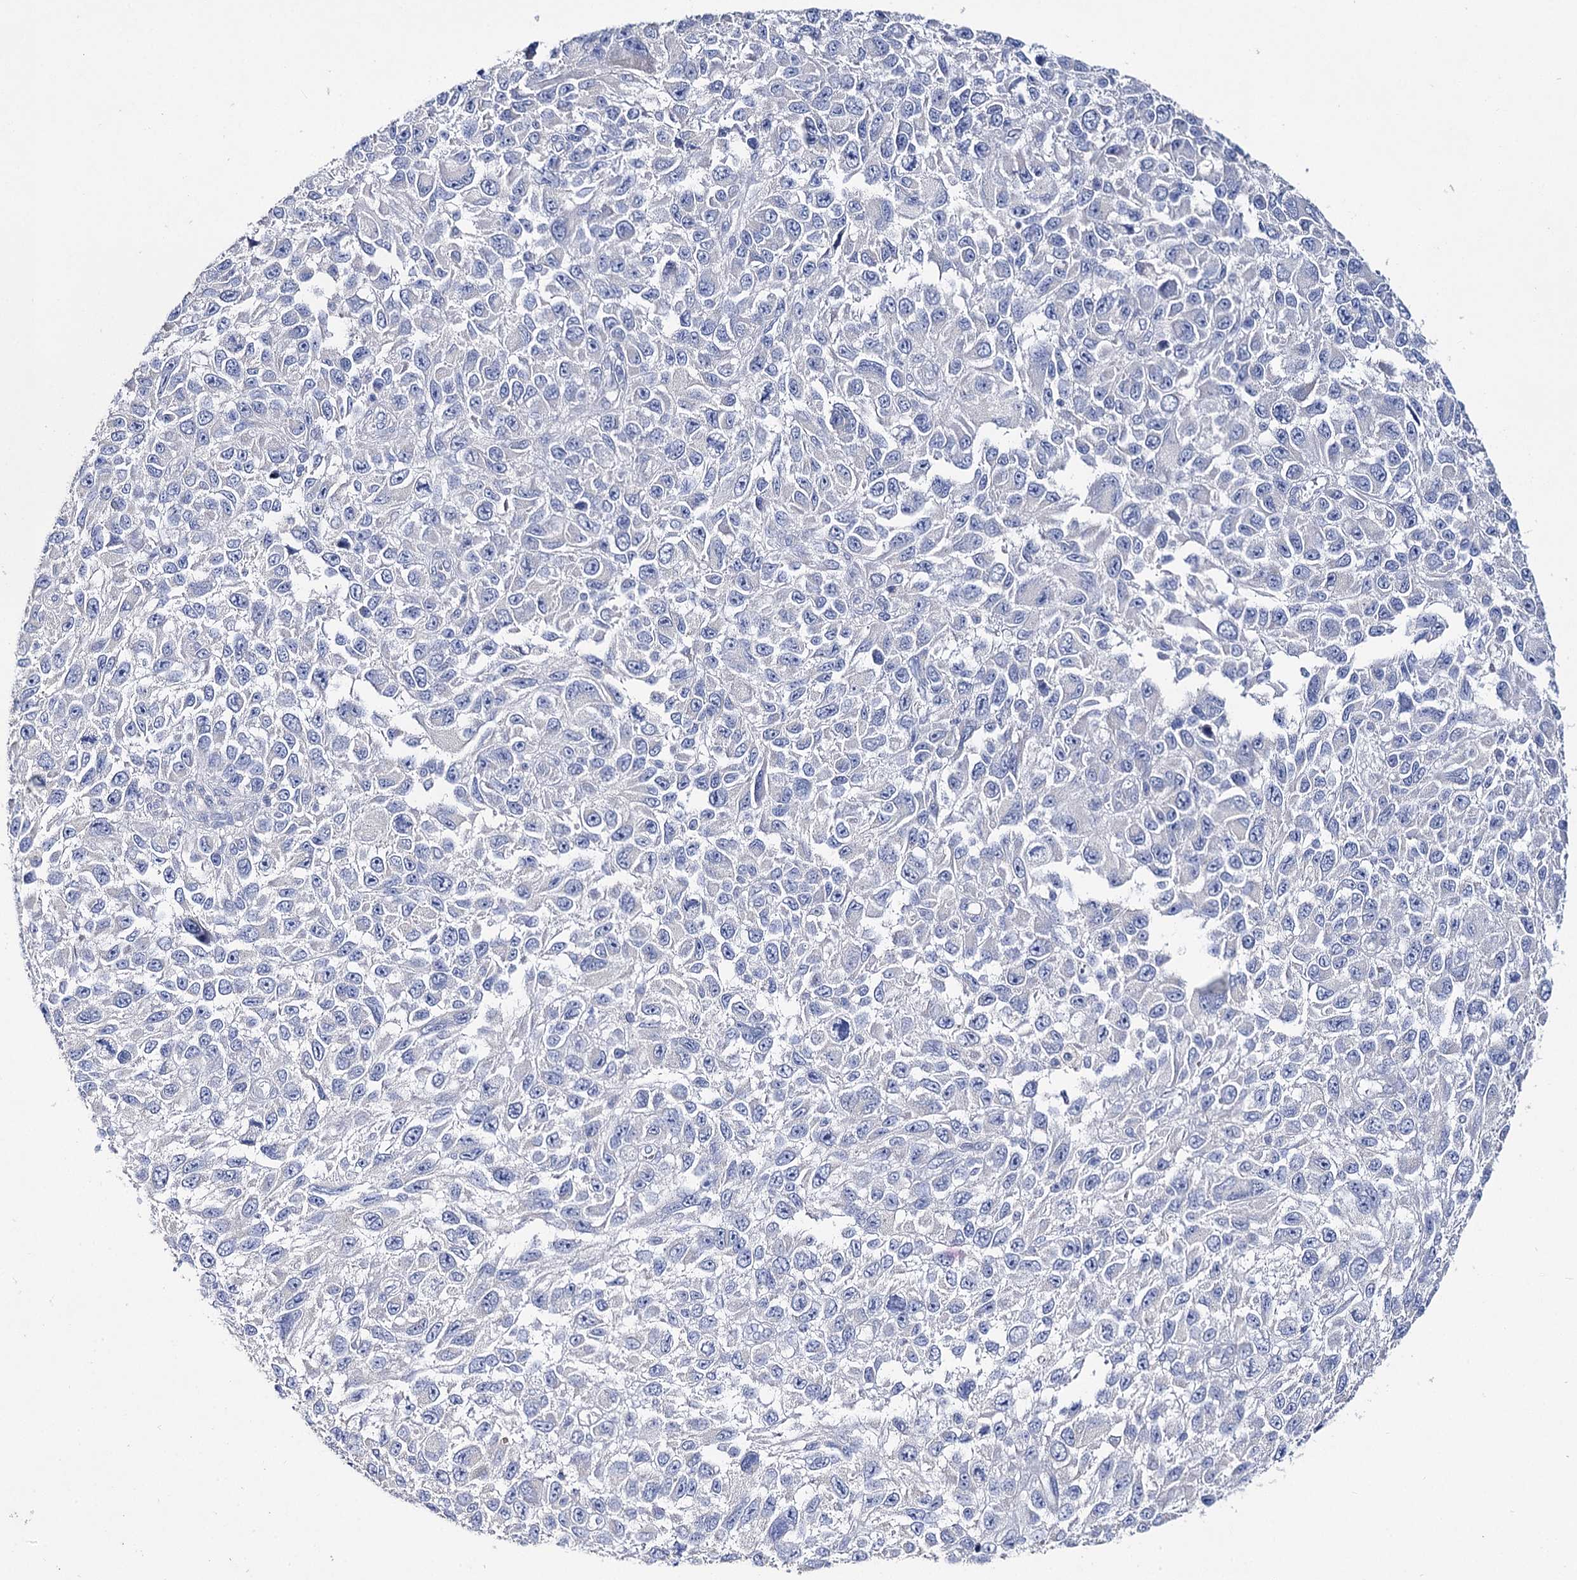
{"staining": {"intensity": "negative", "quantity": "none", "location": "none"}, "tissue": "melanoma", "cell_type": "Tumor cells", "image_type": "cancer", "snomed": [{"axis": "morphology", "description": "Malignant melanoma, NOS"}, {"axis": "topography", "description": "Skin"}], "caption": "Immunohistochemical staining of human melanoma reveals no significant staining in tumor cells. (DAB immunohistochemistry visualized using brightfield microscopy, high magnification).", "gene": "NRAP", "patient": {"sex": "female", "age": 96}}